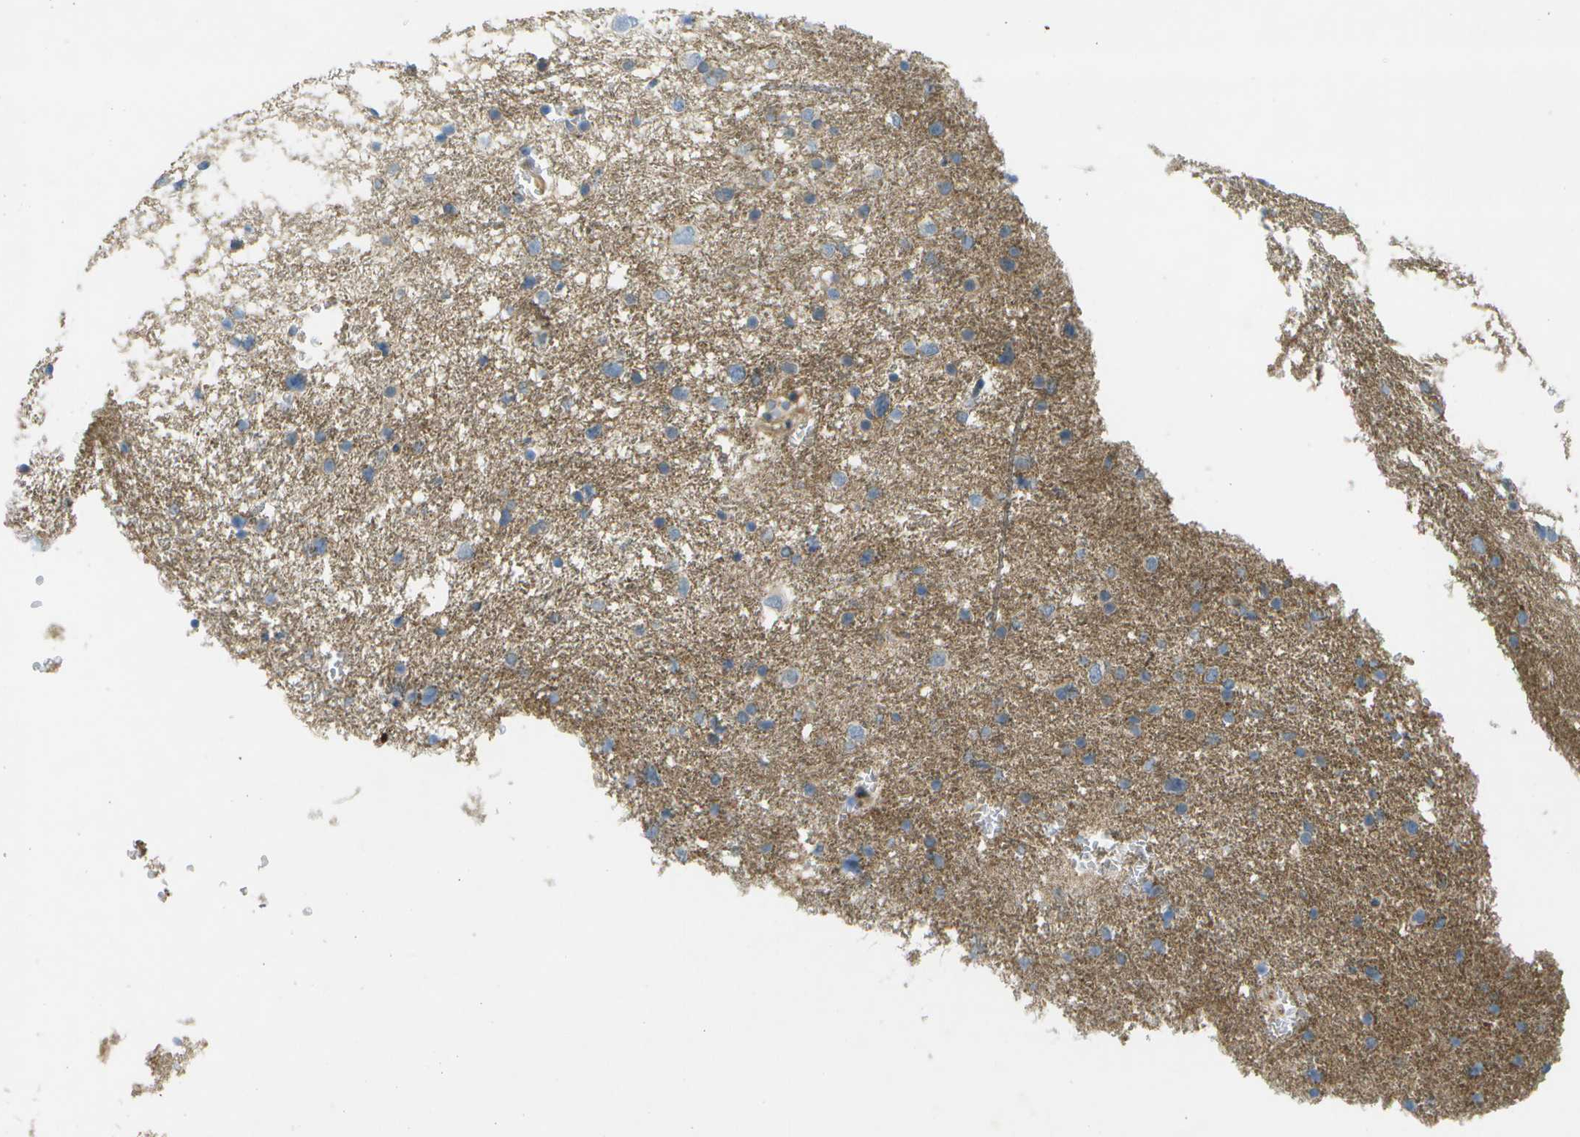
{"staining": {"intensity": "weak", "quantity": "25%-75%", "location": "cytoplasmic/membranous"}, "tissue": "glioma", "cell_type": "Tumor cells", "image_type": "cancer", "snomed": [{"axis": "morphology", "description": "Glioma, malignant, Low grade"}, {"axis": "topography", "description": "Brain"}], "caption": "A micrograph of human malignant low-grade glioma stained for a protein shows weak cytoplasmic/membranous brown staining in tumor cells.", "gene": "WNK2", "patient": {"sex": "female", "age": 37}}